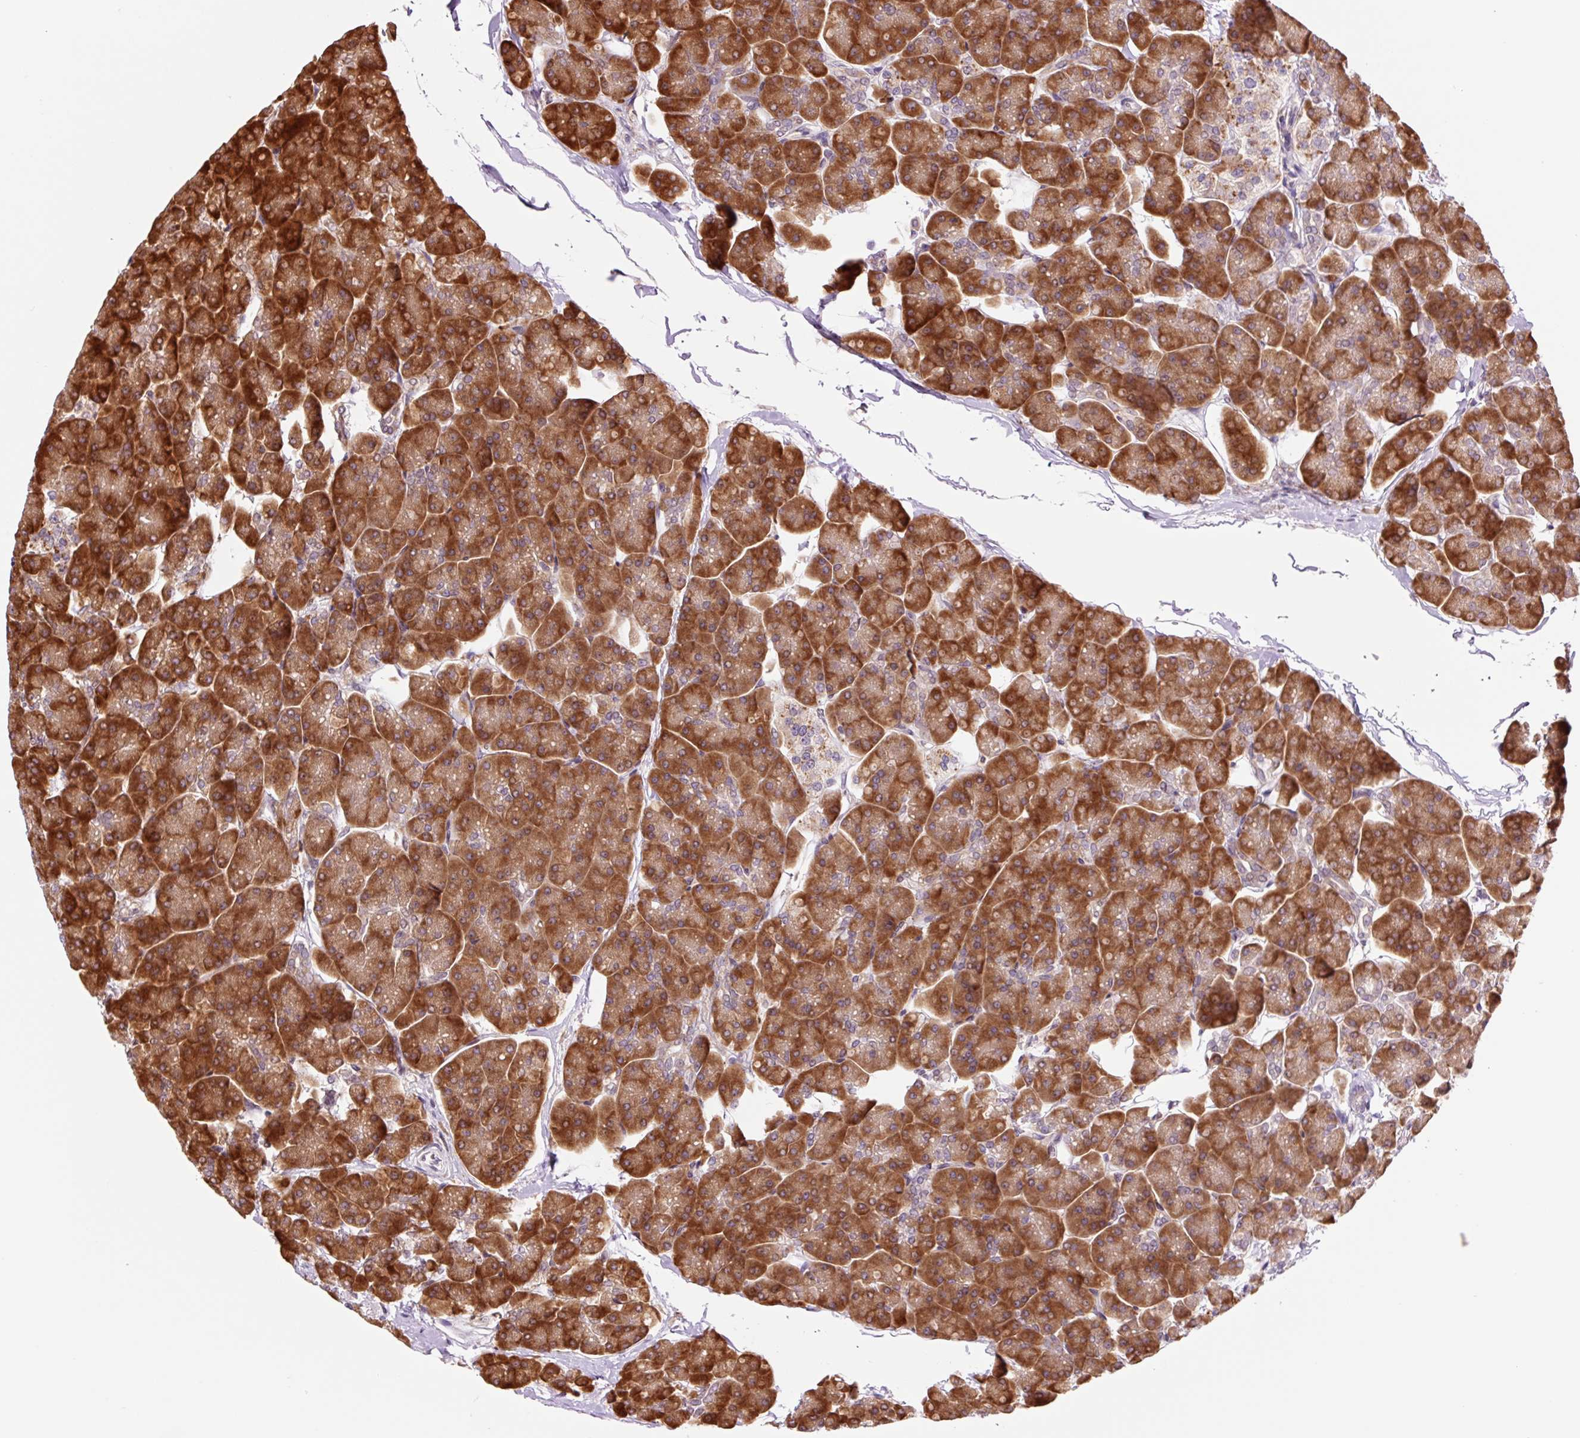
{"staining": {"intensity": "strong", "quantity": ">75%", "location": "cytoplasmic/membranous"}, "tissue": "pancreas", "cell_type": "Exocrine glandular cells", "image_type": "normal", "snomed": [{"axis": "morphology", "description": "Normal tissue, NOS"}, {"axis": "topography", "description": "Pancreas"}, {"axis": "topography", "description": "Peripheral nerve tissue"}], "caption": "Pancreas stained with immunohistochemistry displays strong cytoplasmic/membranous positivity in approximately >75% of exocrine glandular cells.", "gene": "RPL41", "patient": {"sex": "male", "age": 54}}